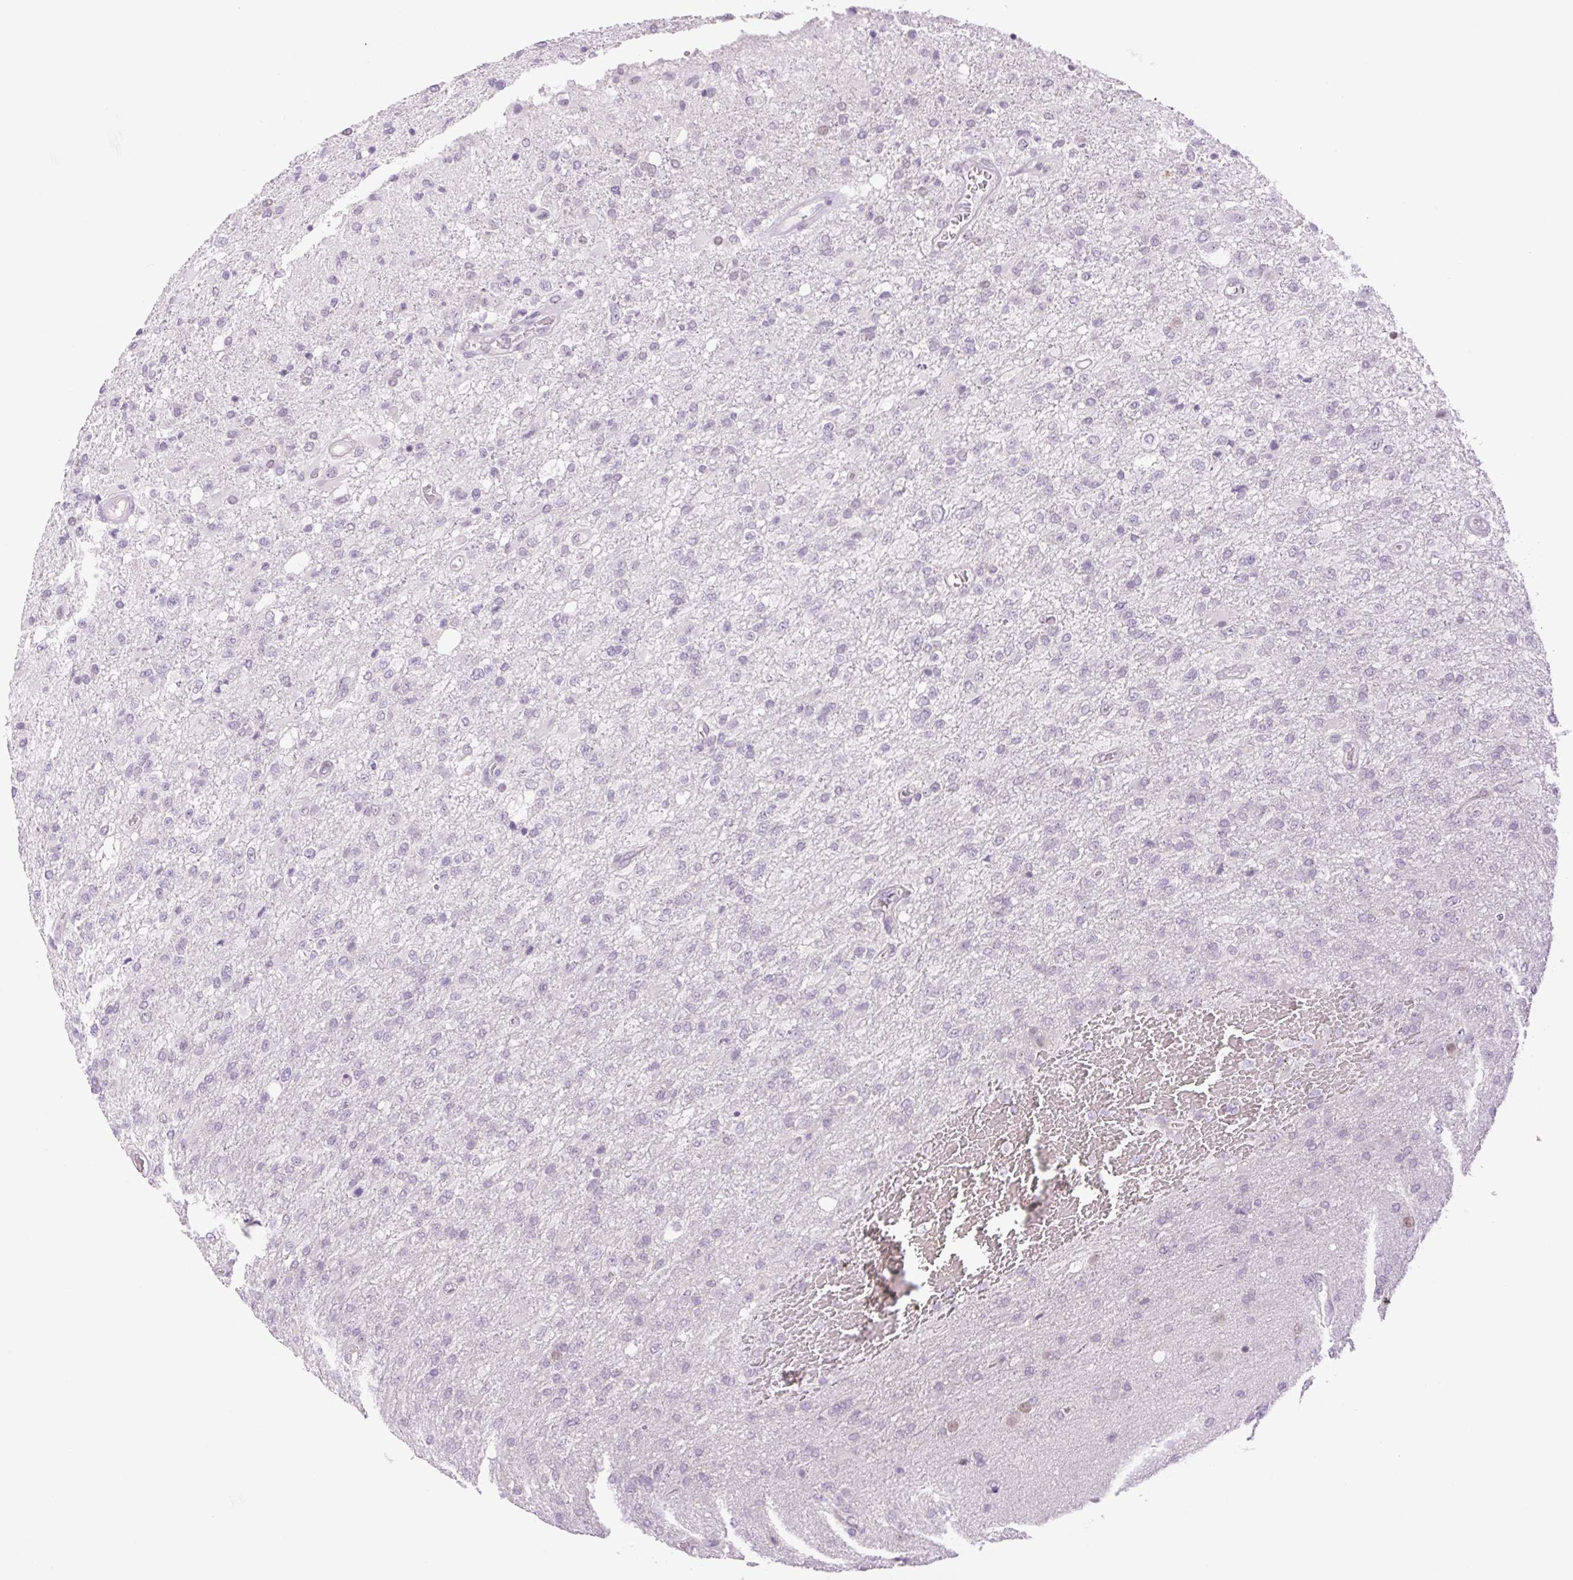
{"staining": {"intensity": "negative", "quantity": "none", "location": "none"}, "tissue": "glioma", "cell_type": "Tumor cells", "image_type": "cancer", "snomed": [{"axis": "morphology", "description": "Glioma, malignant, High grade"}, {"axis": "topography", "description": "Brain"}], "caption": "Immunohistochemistry of glioma displays no expression in tumor cells. The staining is performed using DAB (3,3'-diaminobenzidine) brown chromogen with nuclei counter-stained in using hematoxylin.", "gene": "SPRYD4", "patient": {"sex": "female", "age": 74}}